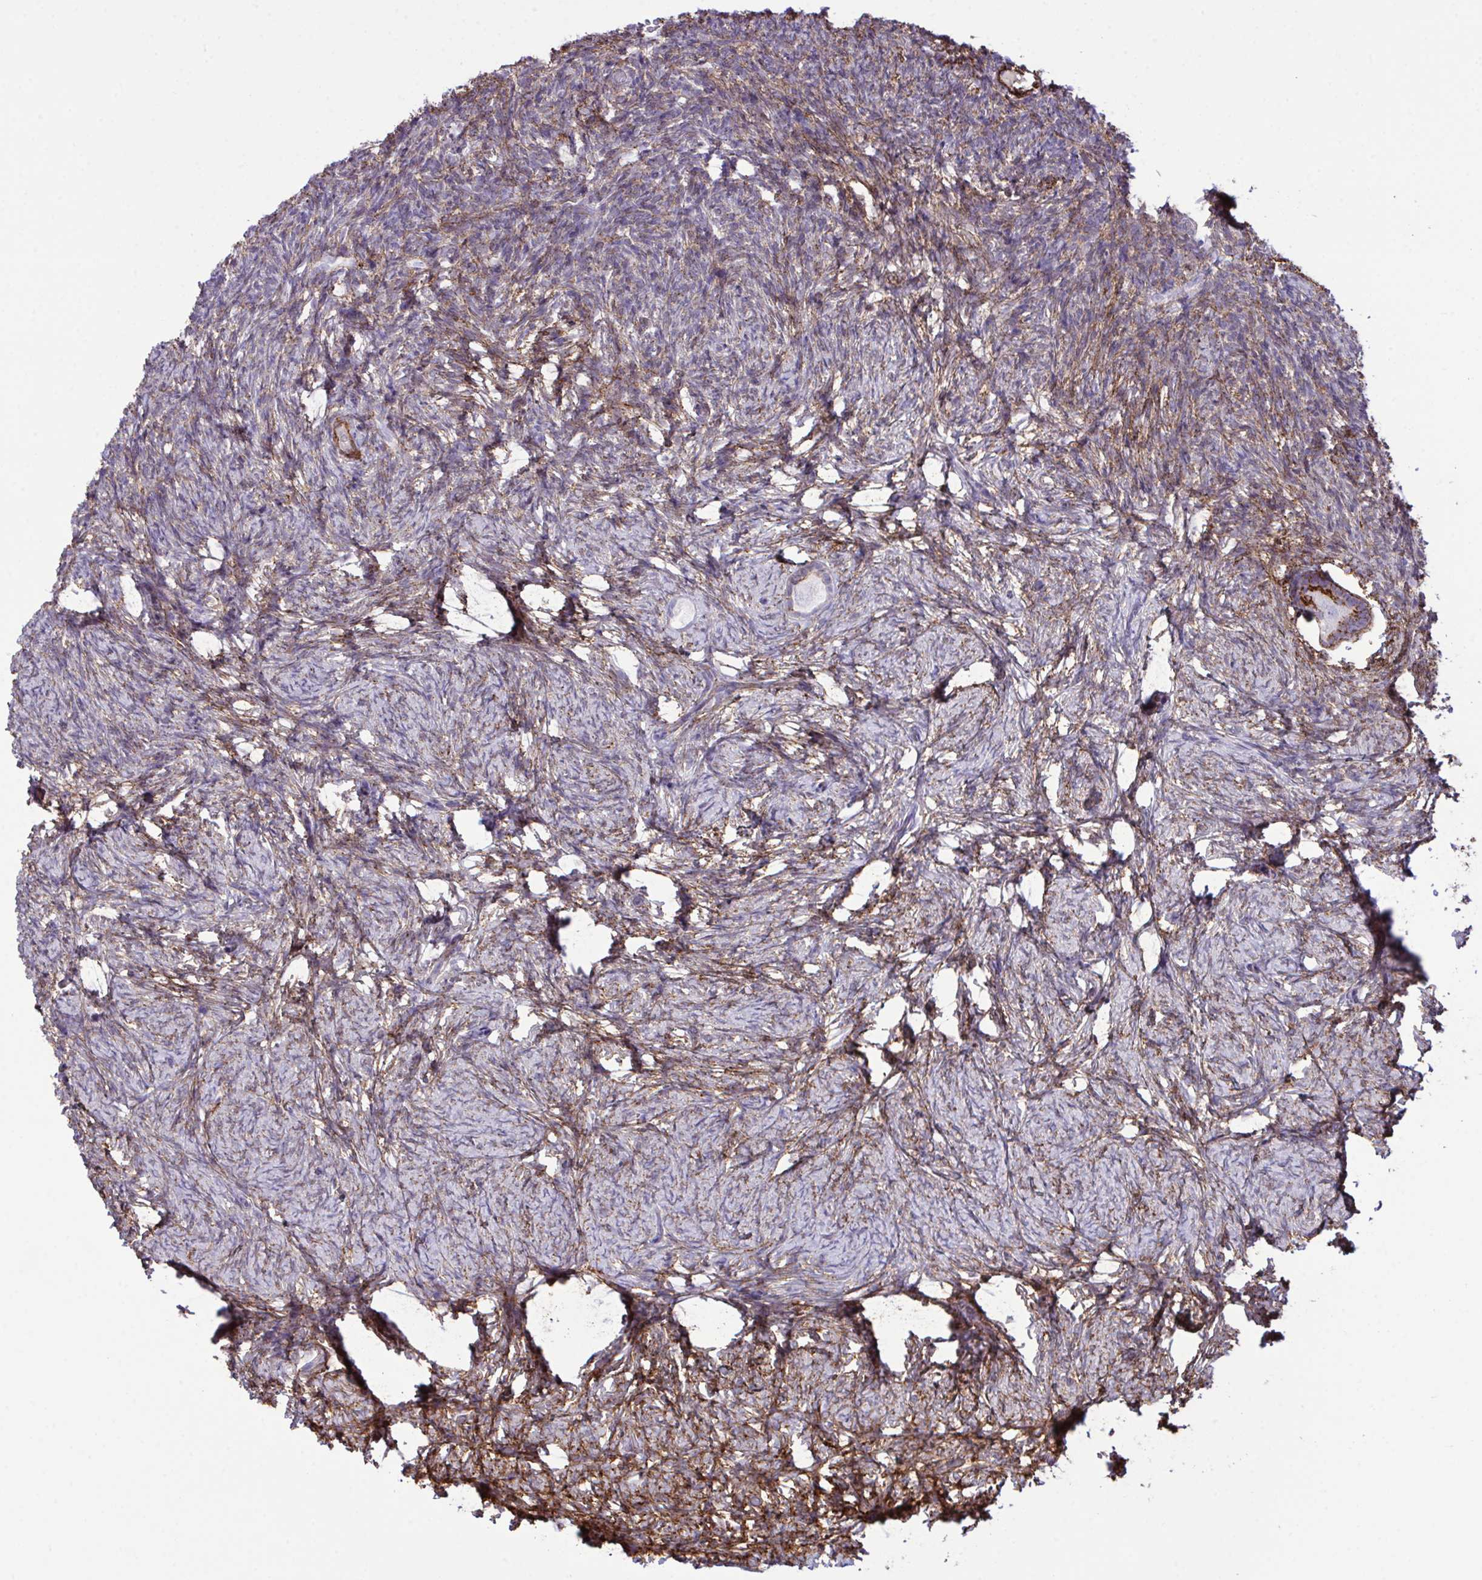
{"staining": {"intensity": "negative", "quantity": "none", "location": "none"}, "tissue": "ovary", "cell_type": "Follicle cells", "image_type": "normal", "snomed": [{"axis": "morphology", "description": "Normal tissue, NOS"}, {"axis": "topography", "description": "Ovary"}], "caption": "Immunohistochemical staining of unremarkable ovary displays no significant expression in follicle cells.", "gene": "SYNPO2L", "patient": {"sex": "female", "age": 34}}